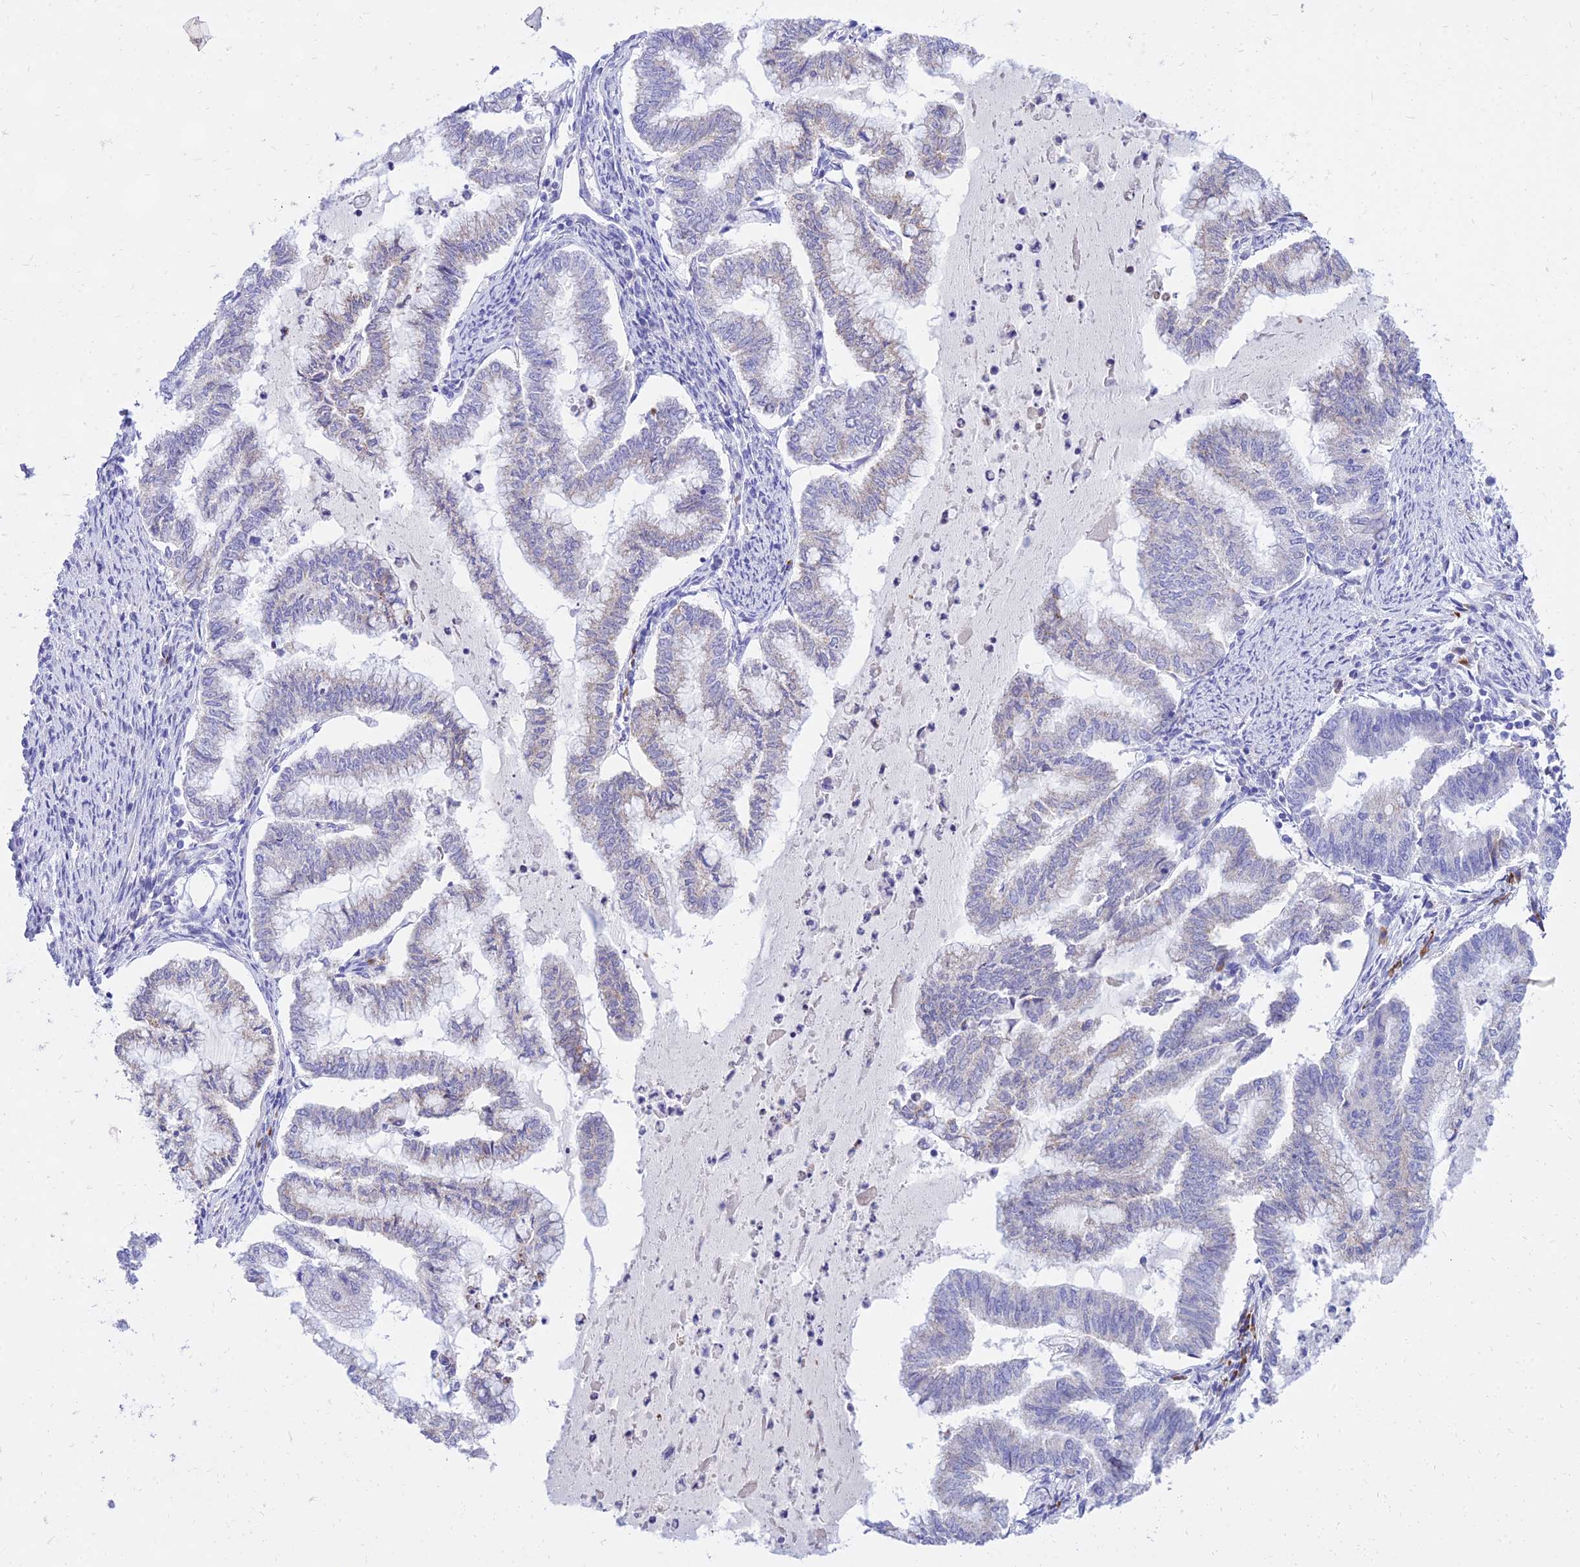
{"staining": {"intensity": "weak", "quantity": "<25%", "location": "cytoplasmic/membranous"}, "tissue": "endometrial cancer", "cell_type": "Tumor cells", "image_type": "cancer", "snomed": [{"axis": "morphology", "description": "Adenocarcinoma, NOS"}, {"axis": "topography", "description": "Endometrium"}], "caption": "A photomicrograph of human endometrial adenocarcinoma is negative for staining in tumor cells.", "gene": "PKN3", "patient": {"sex": "female", "age": 79}}